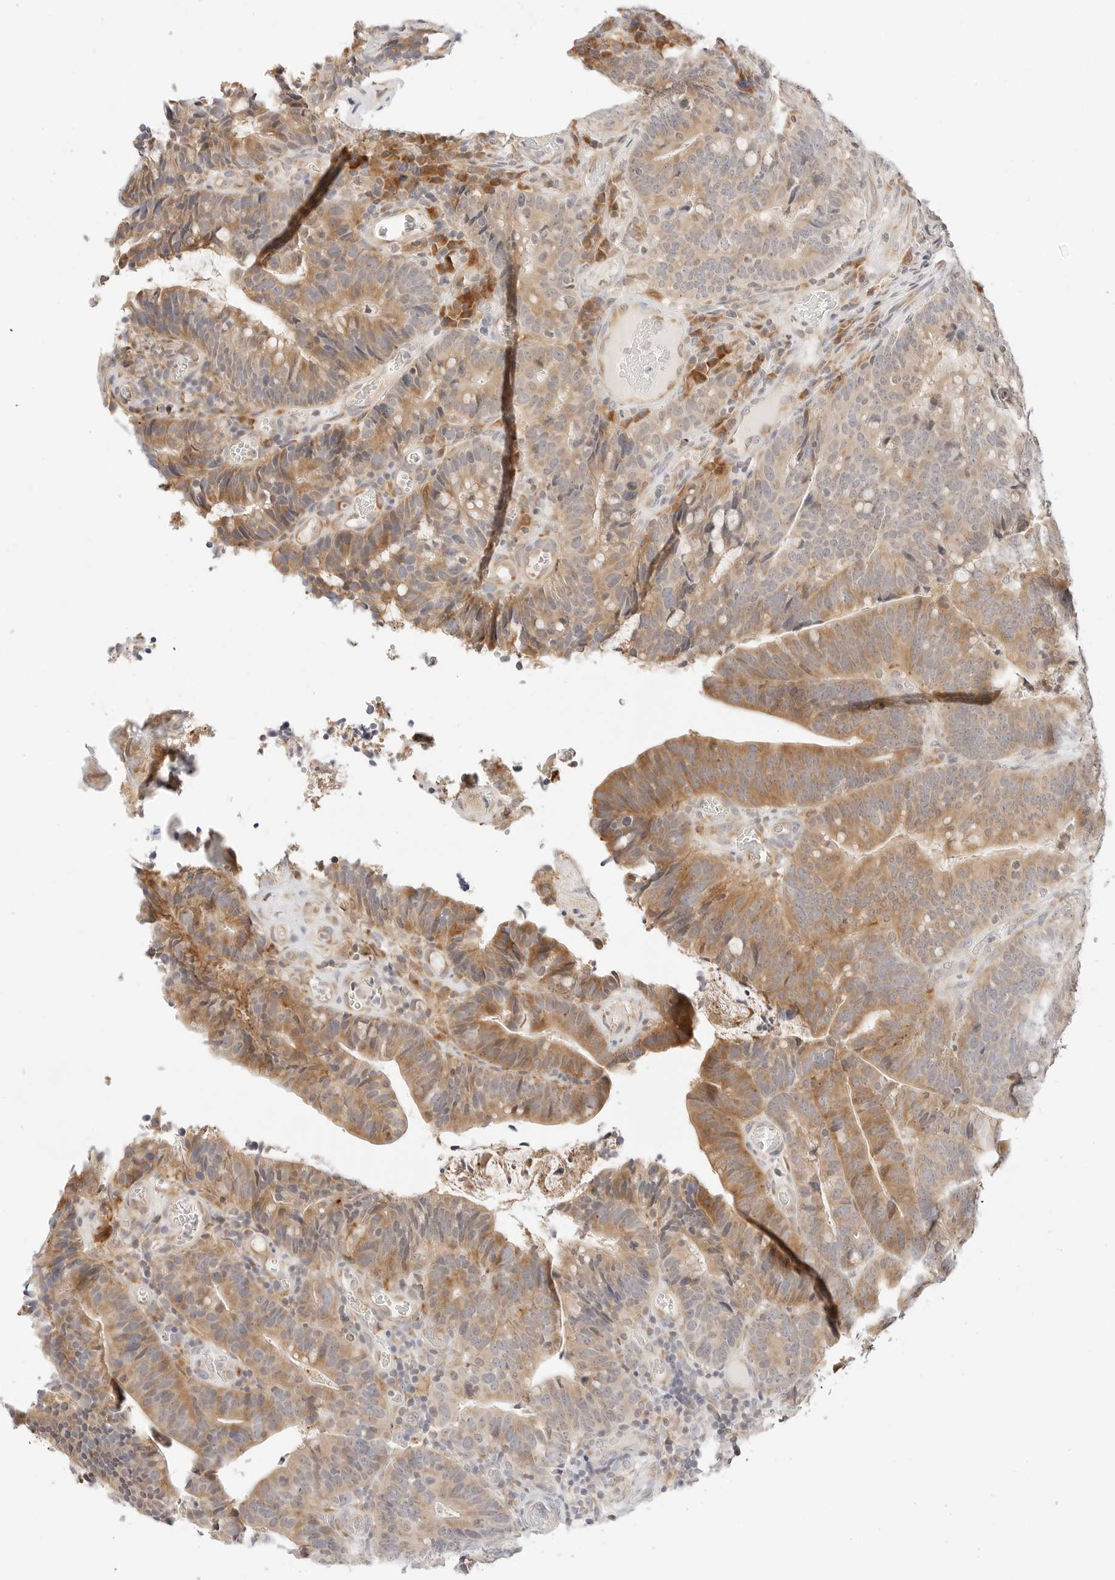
{"staining": {"intensity": "moderate", "quantity": ">75%", "location": "cytoplasmic/membranous"}, "tissue": "colorectal cancer", "cell_type": "Tumor cells", "image_type": "cancer", "snomed": [{"axis": "morphology", "description": "Adenocarcinoma, NOS"}, {"axis": "topography", "description": "Colon"}], "caption": "IHC micrograph of human colorectal cancer stained for a protein (brown), which displays medium levels of moderate cytoplasmic/membranous staining in approximately >75% of tumor cells.", "gene": "ERO1B", "patient": {"sex": "female", "age": 66}}